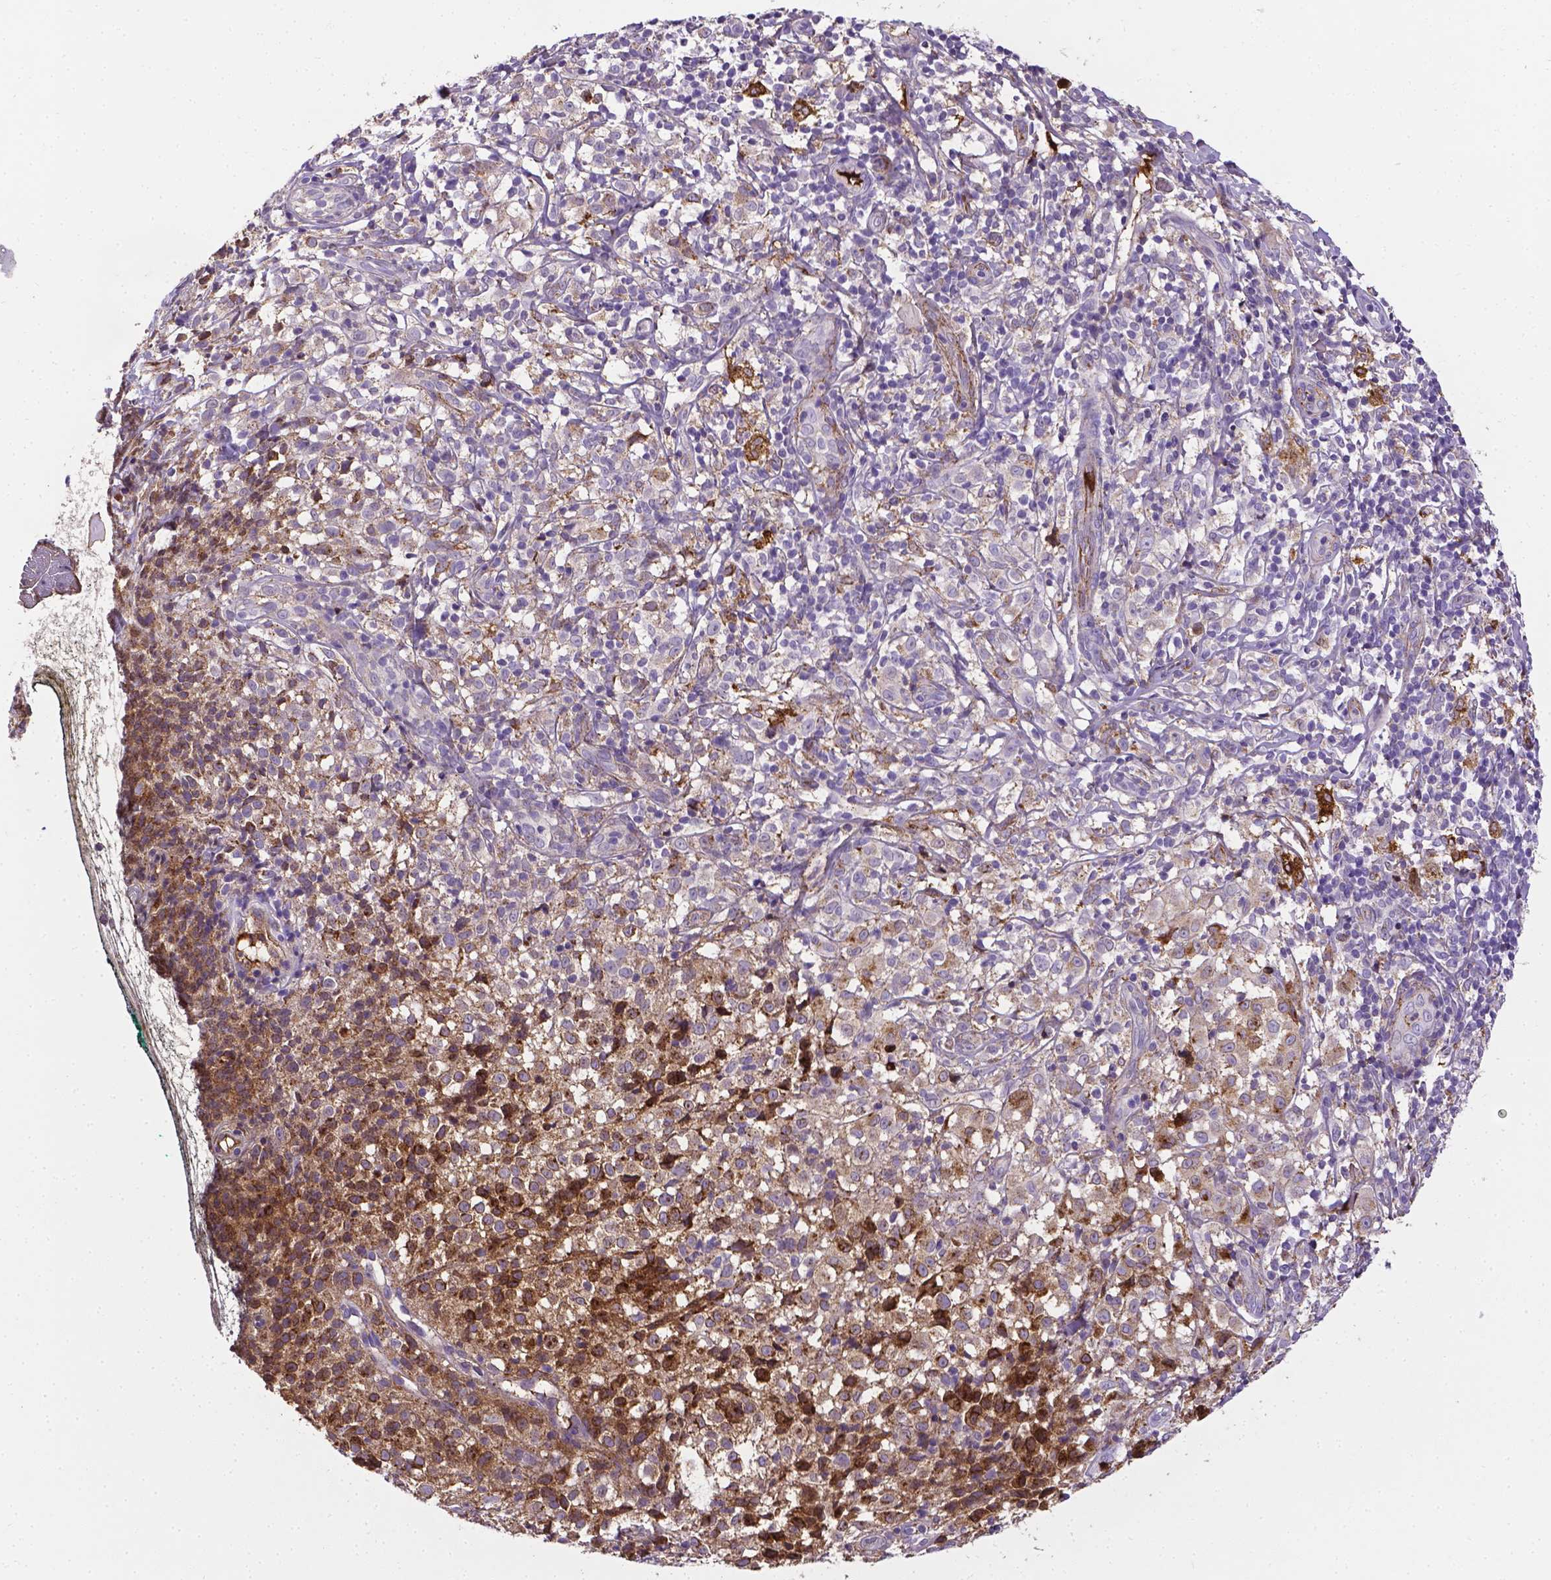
{"staining": {"intensity": "moderate", "quantity": ">75%", "location": "cytoplasmic/membranous"}, "tissue": "melanoma", "cell_type": "Tumor cells", "image_type": "cancer", "snomed": [{"axis": "morphology", "description": "Malignant melanoma, NOS"}, {"axis": "topography", "description": "Skin"}], "caption": "Immunohistochemistry (IHC) (DAB) staining of melanoma reveals moderate cytoplasmic/membranous protein expression in about >75% of tumor cells.", "gene": "APOE", "patient": {"sex": "male", "age": 85}}